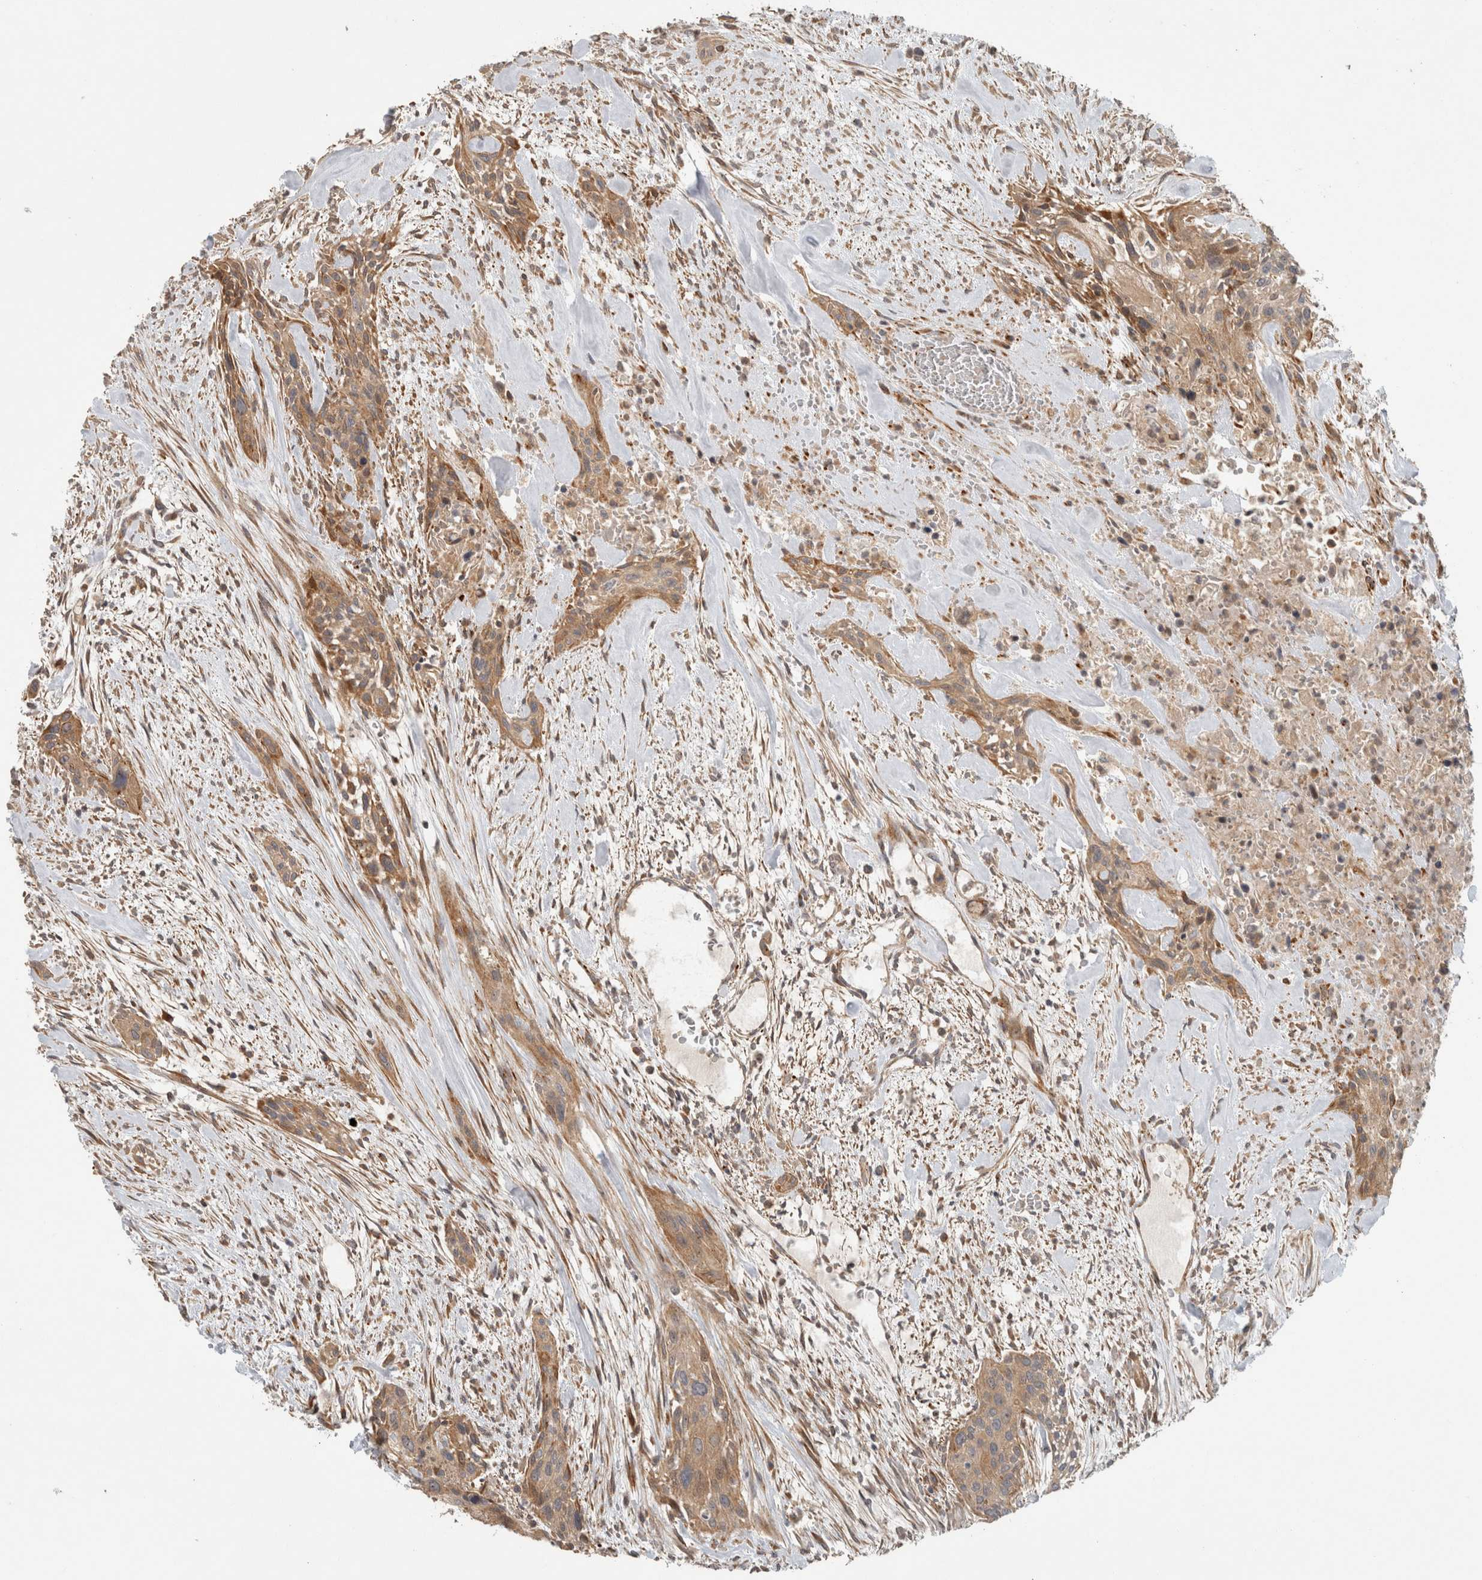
{"staining": {"intensity": "moderate", "quantity": ">75%", "location": "cytoplasmic/membranous"}, "tissue": "urothelial cancer", "cell_type": "Tumor cells", "image_type": "cancer", "snomed": [{"axis": "morphology", "description": "Urothelial carcinoma, High grade"}, {"axis": "topography", "description": "Urinary bladder"}], "caption": "This photomicrograph shows immunohistochemistry (IHC) staining of high-grade urothelial carcinoma, with medium moderate cytoplasmic/membranous positivity in approximately >75% of tumor cells.", "gene": "SIPA1L2", "patient": {"sex": "male", "age": 35}}